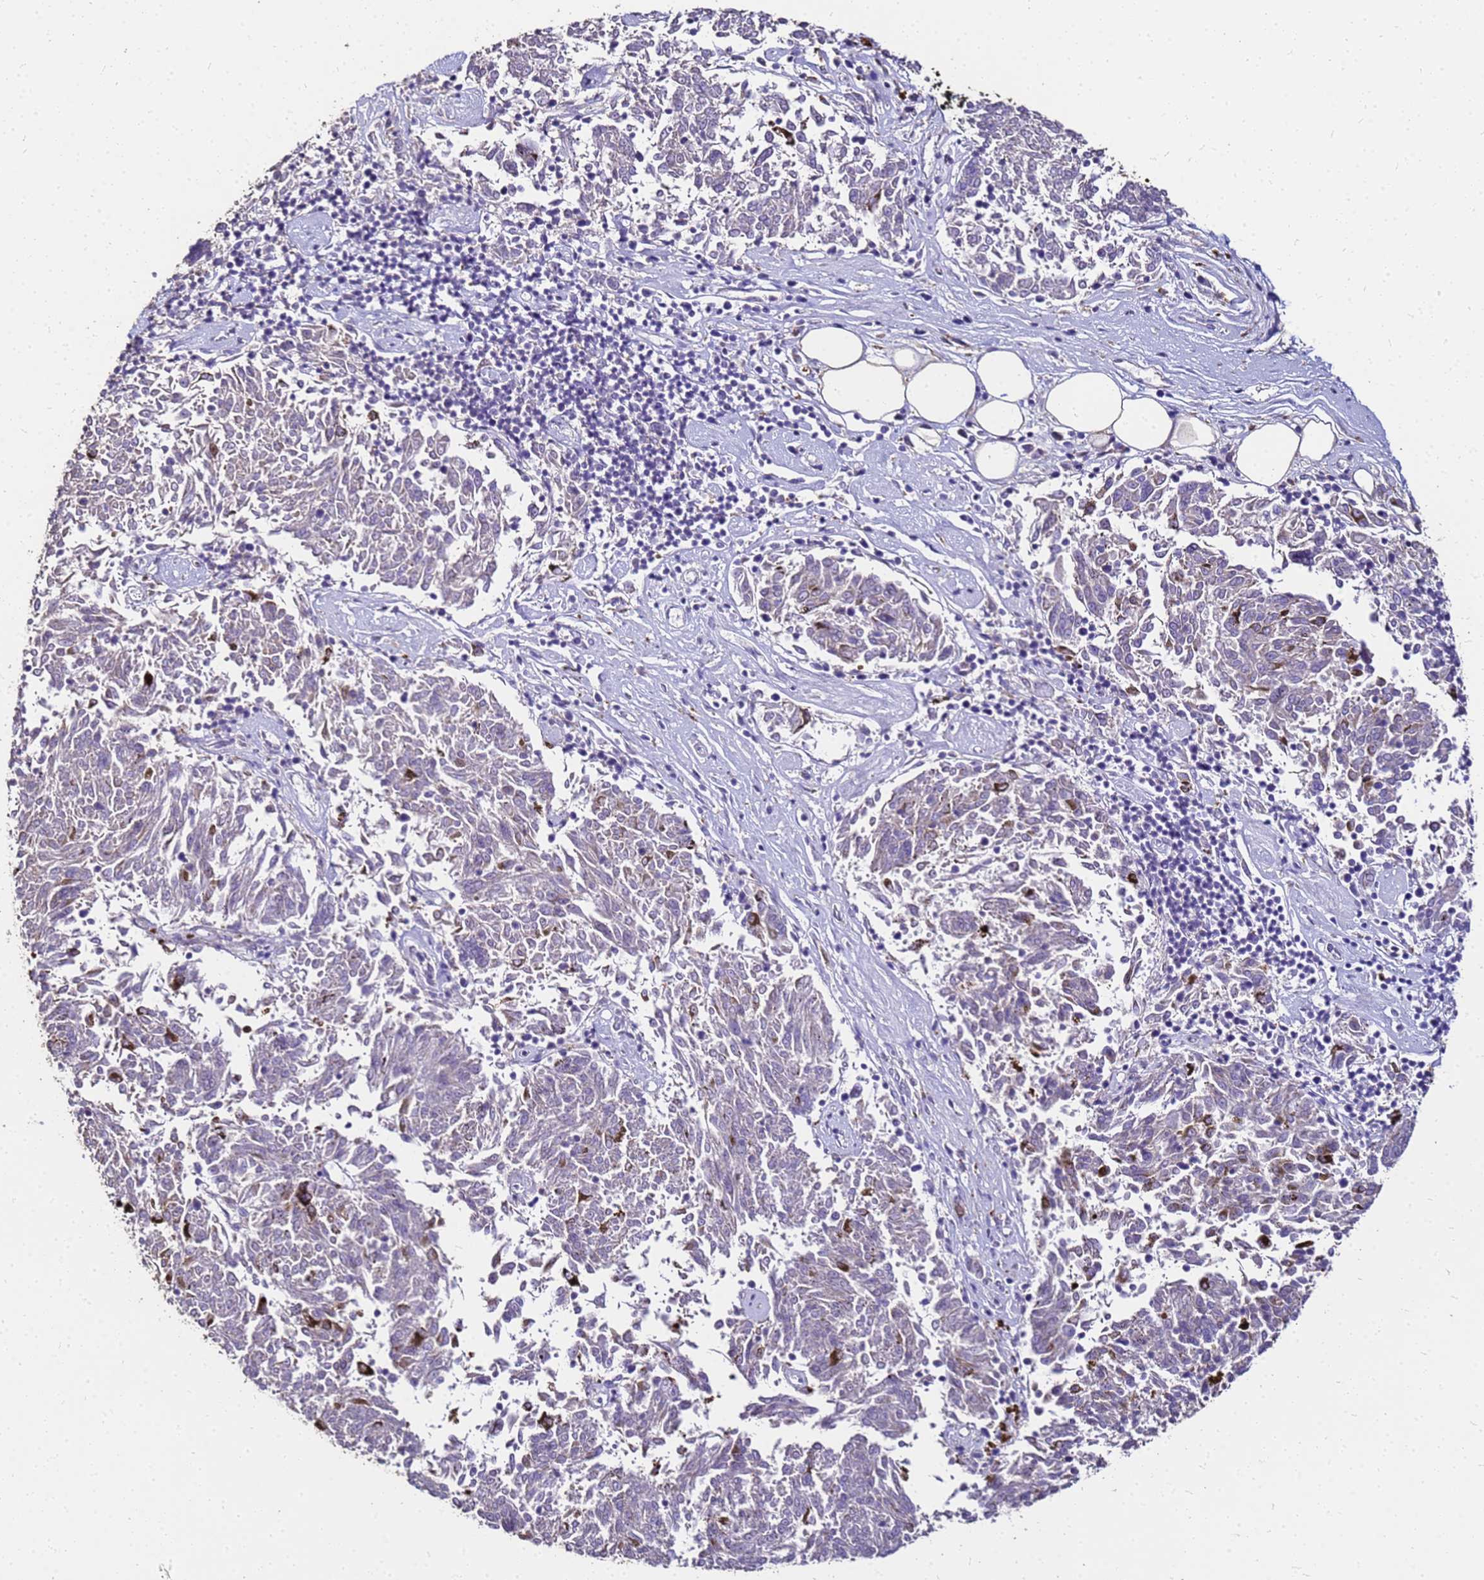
{"staining": {"intensity": "negative", "quantity": "none", "location": "none"}, "tissue": "melanoma", "cell_type": "Tumor cells", "image_type": "cancer", "snomed": [{"axis": "morphology", "description": "Malignant melanoma, NOS"}, {"axis": "topography", "description": "Skin"}], "caption": "Human melanoma stained for a protein using immunohistochemistry displays no staining in tumor cells.", "gene": "S100A2", "patient": {"sex": "female", "age": 72}}